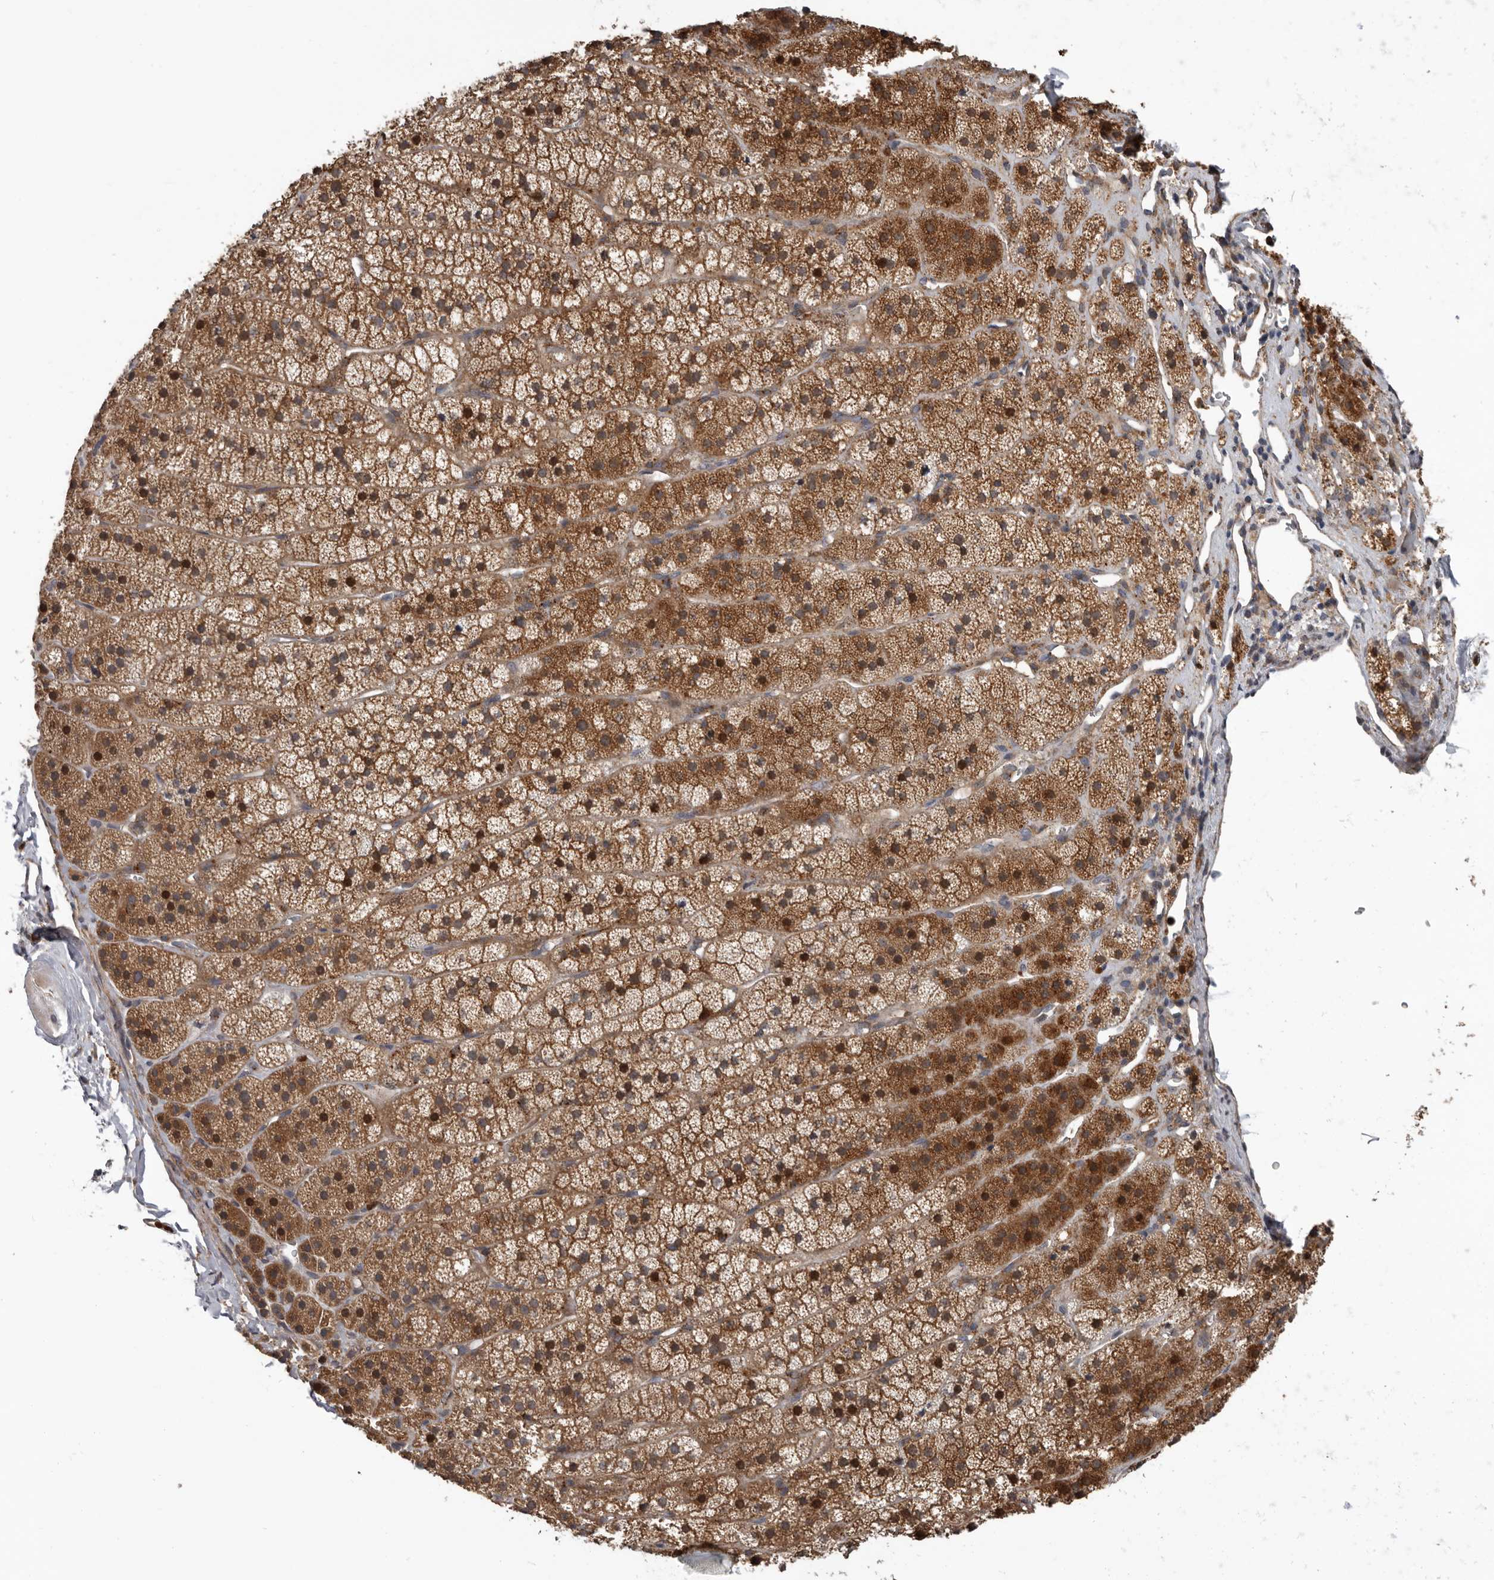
{"staining": {"intensity": "strong", "quantity": ">75%", "location": "cytoplasmic/membranous"}, "tissue": "adrenal gland", "cell_type": "Glandular cells", "image_type": "normal", "snomed": [{"axis": "morphology", "description": "Normal tissue, NOS"}, {"axis": "topography", "description": "Adrenal gland"}], "caption": "Protein expression analysis of unremarkable adrenal gland displays strong cytoplasmic/membranous staining in approximately >75% of glandular cells.", "gene": "FGFR4", "patient": {"sex": "female", "age": 44}}